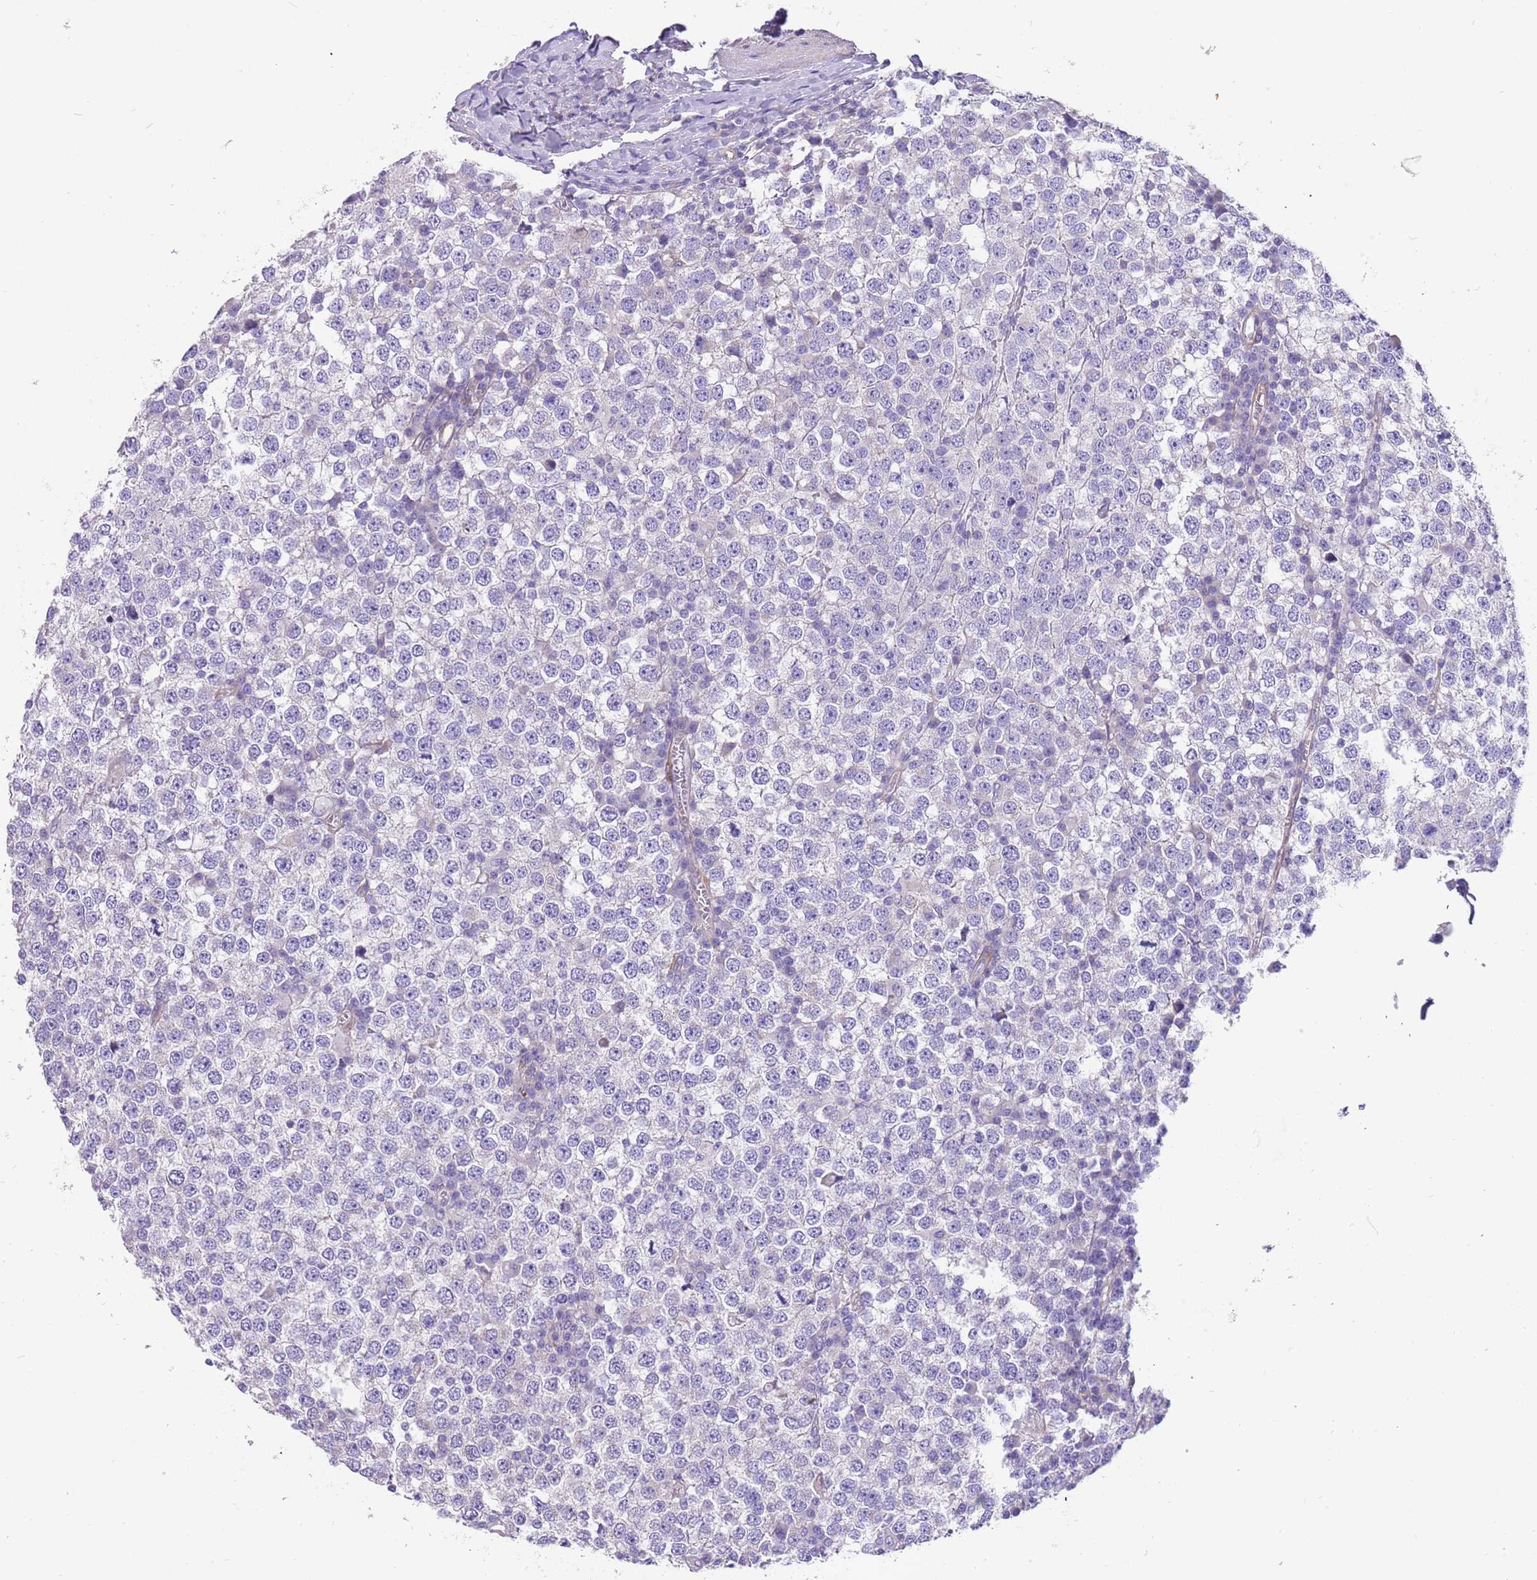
{"staining": {"intensity": "negative", "quantity": "none", "location": "none"}, "tissue": "testis cancer", "cell_type": "Tumor cells", "image_type": "cancer", "snomed": [{"axis": "morphology", "description": "Seminoma, NOS"}, {"axis": "topography", "description": "Testis"}], "caption": "IHC image of neoplastic tissue: testis cancer stained with DAB (3,3'-diaminobenzidine) reveals no significant protein expression in tumor cells.", "gene": "SERINC3", "patient": {"sex": "male", "age": 65}}